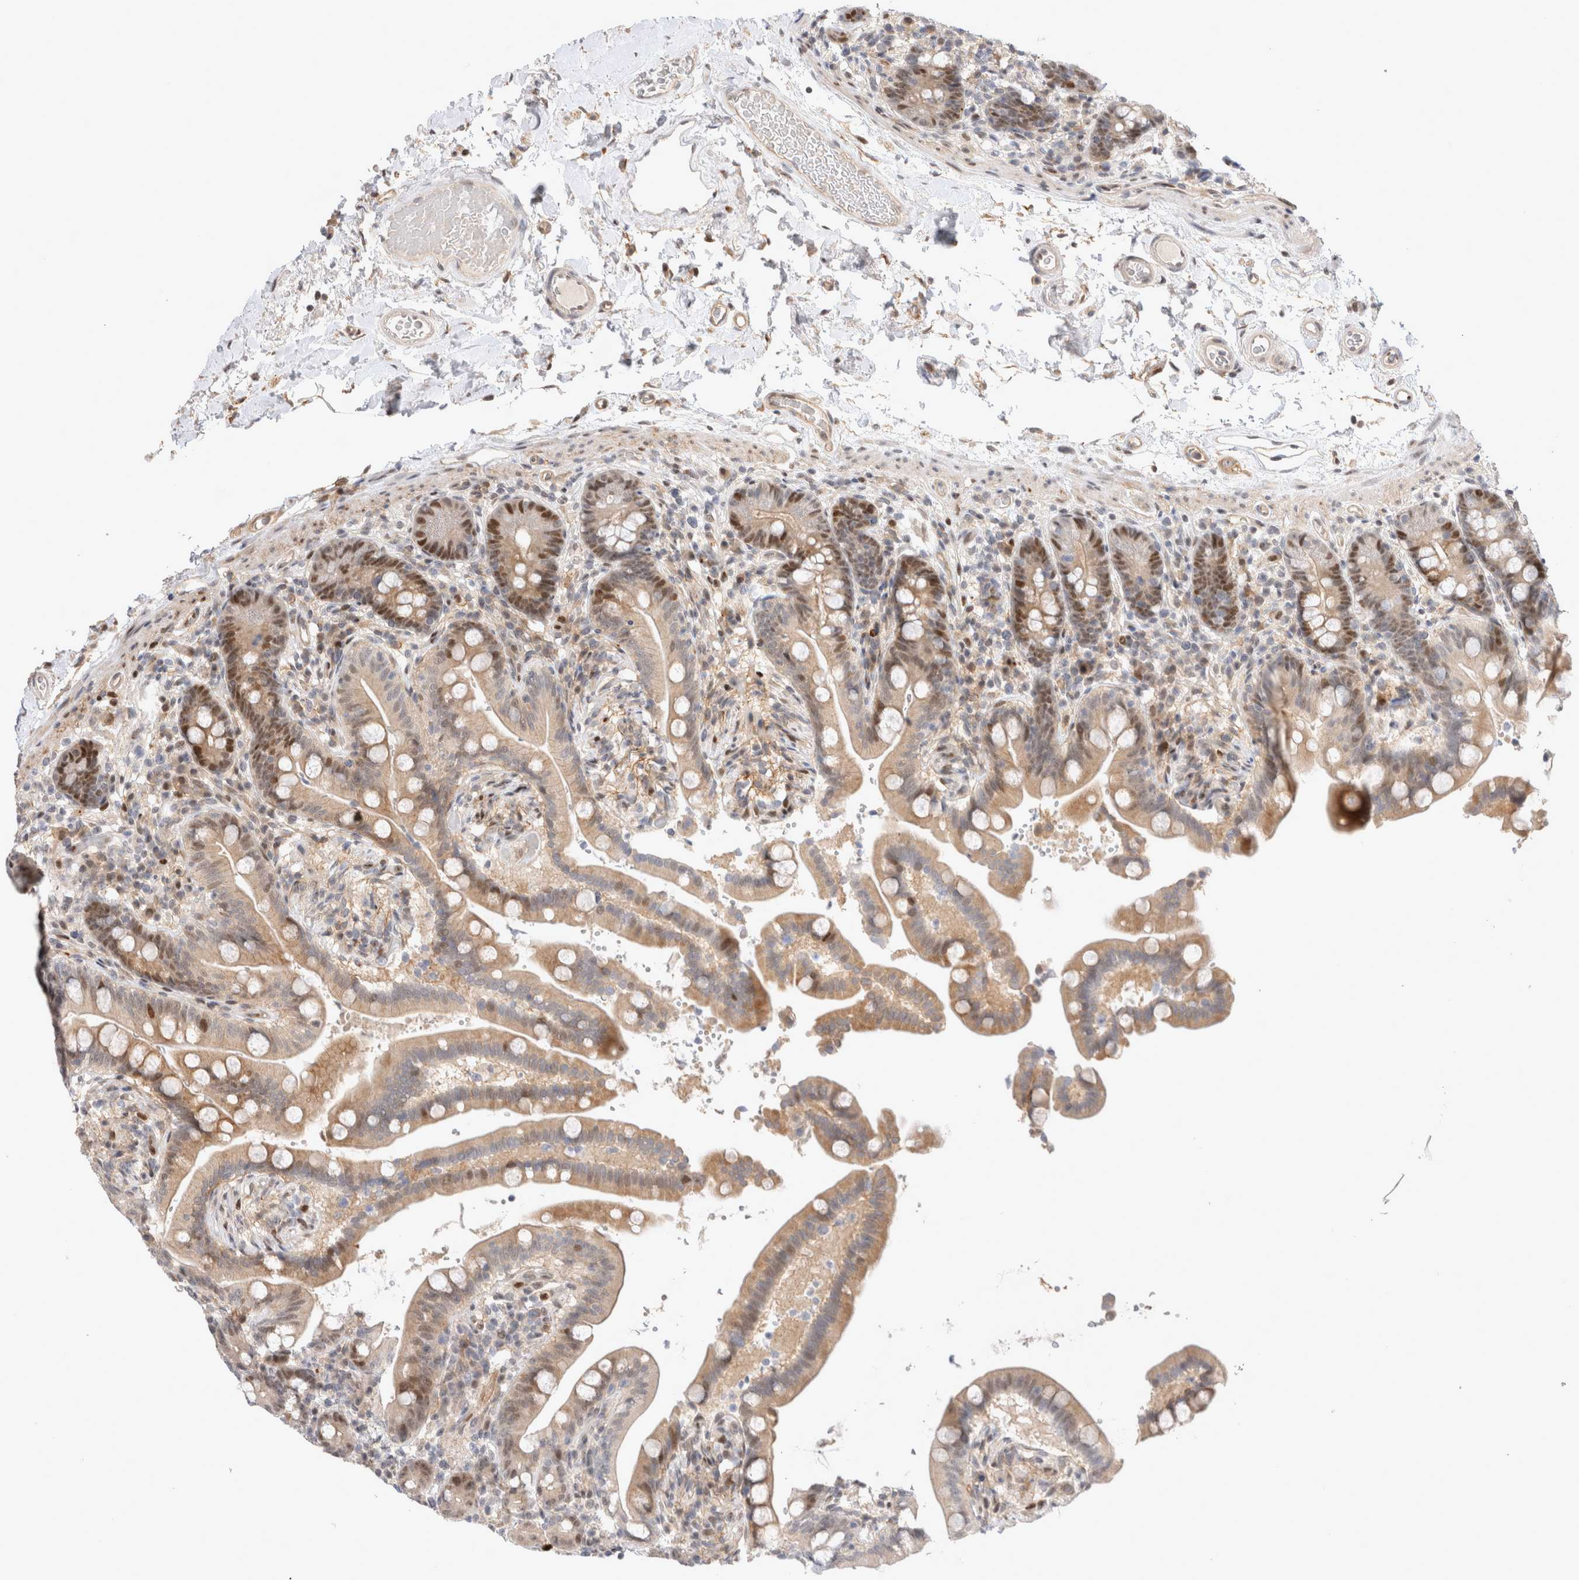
{"staining": {"intensity": "weak", "quantity": ">75%", "location": "cytoplasmic/membranous"}, "tissue": "colon", "cell_type": "Endothelial cells", "image_type": "normal", "snomed": [{"axis": "morphology", "description": "Normal tissue, NOS"}, {"axis": "topography", "description": "Smooth muscle"}, {"axis": "topography", "description": "Colon"}], "caption": "This image exhibits immunohistochemistry (IHC) staining of unremarkable colon, with low weak cytoplasmic/membranous expression in approximately >75% of endothelial cells.", "gene": "TCF4", "patient": {"sex": "male", "age": 73}}